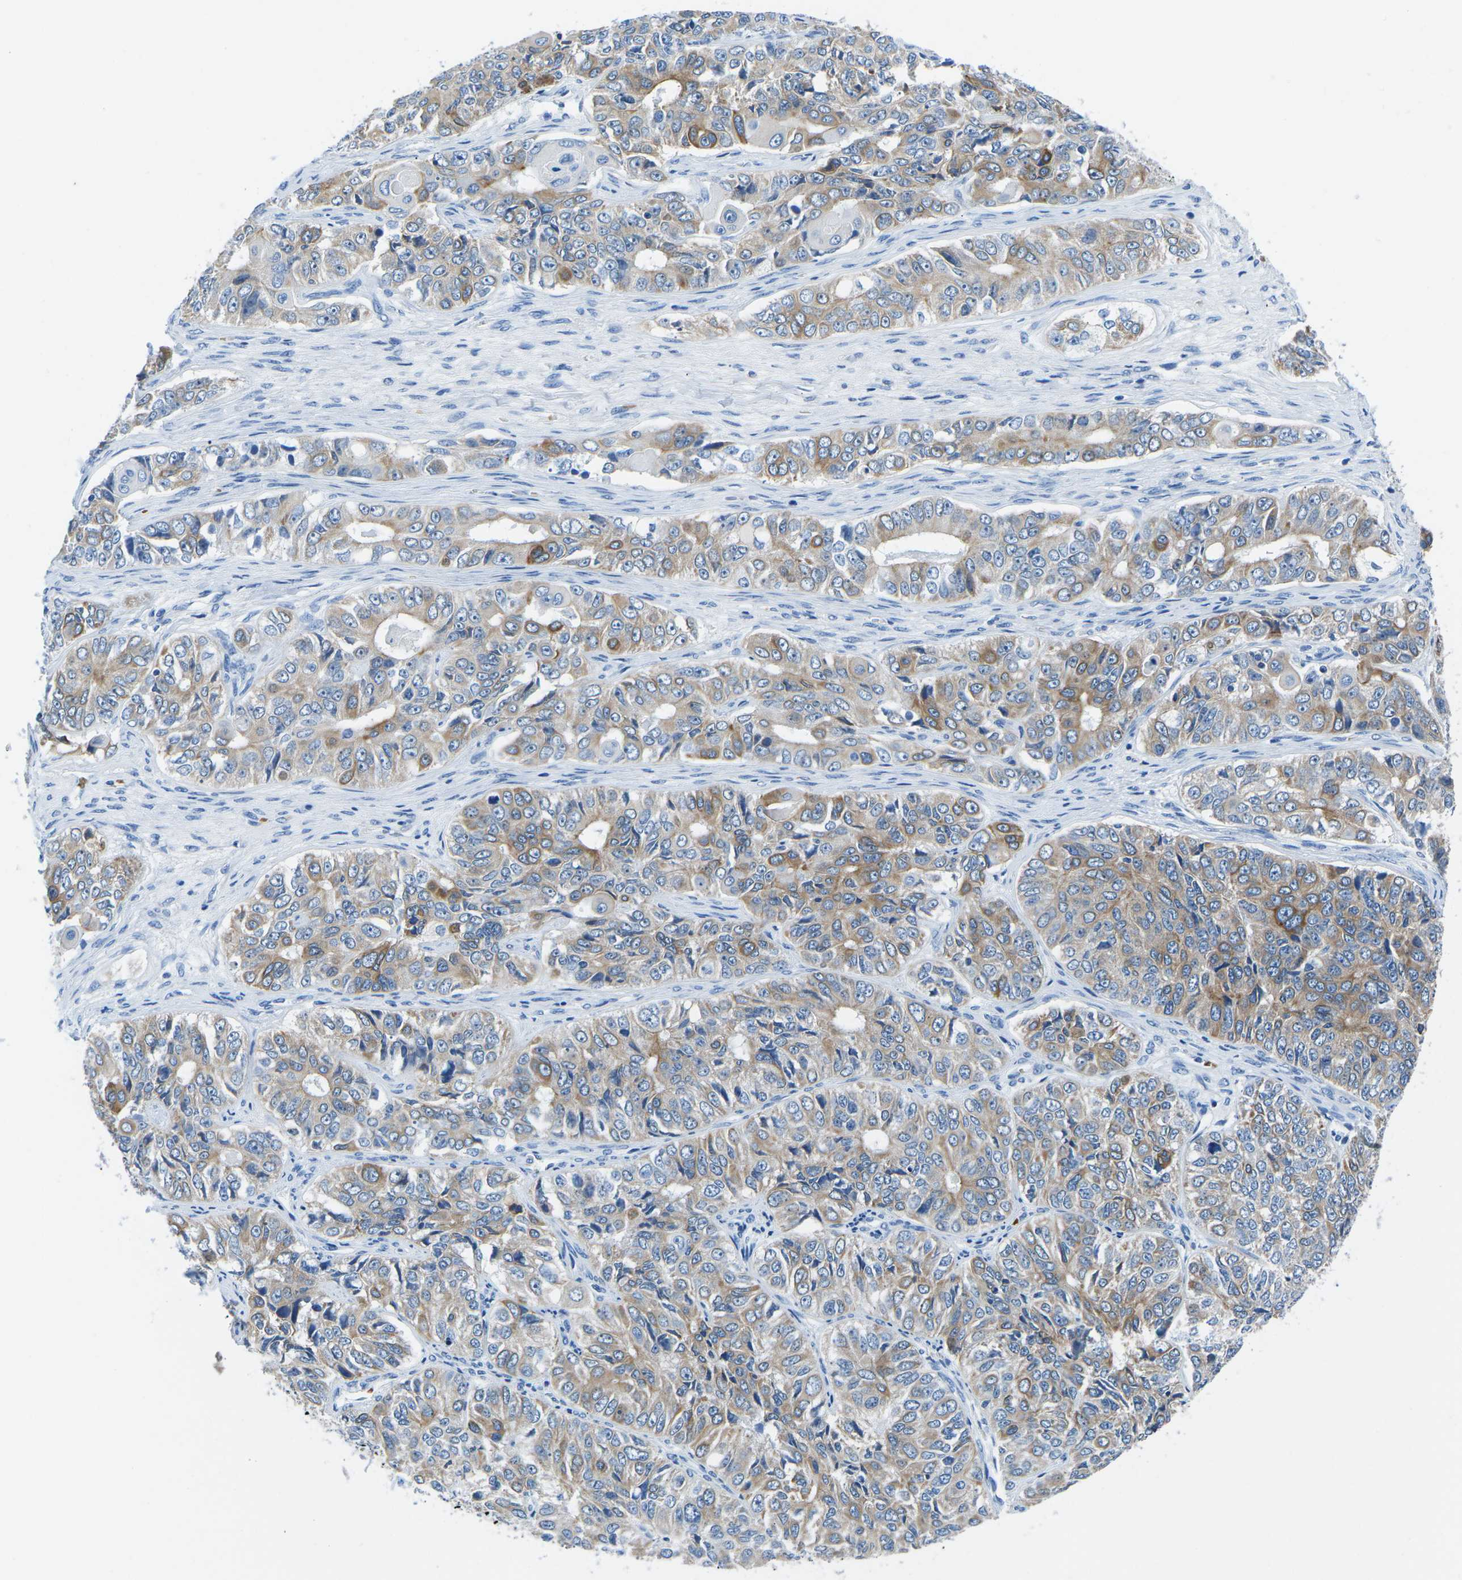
{"staining": {"intensity": "moderate", "quantity": "25%-75%", "location": "cytoplasmic/membranous"}, "tissue": "ovarian cancer", "cell_type": "Tumor cells", "image_type": "cancer", "snomed": [{"axis": "morphology", "description": "Carcinoma, endometroid"}, {"axis": "topography", "description": "Ovary"}], "caption": "IHC micrograph of neoplastic tissue: human endometroid carcinoma (ovarian) stained using IHC shows medium levels of moderate protein expression localized specifically in the cytoplasmic/membranous of tumor cells, appearing as a cytoplasmic/membranous brown color.", "gene": "TM6SF1", "patient": {"sex": "female", "age": 51}}